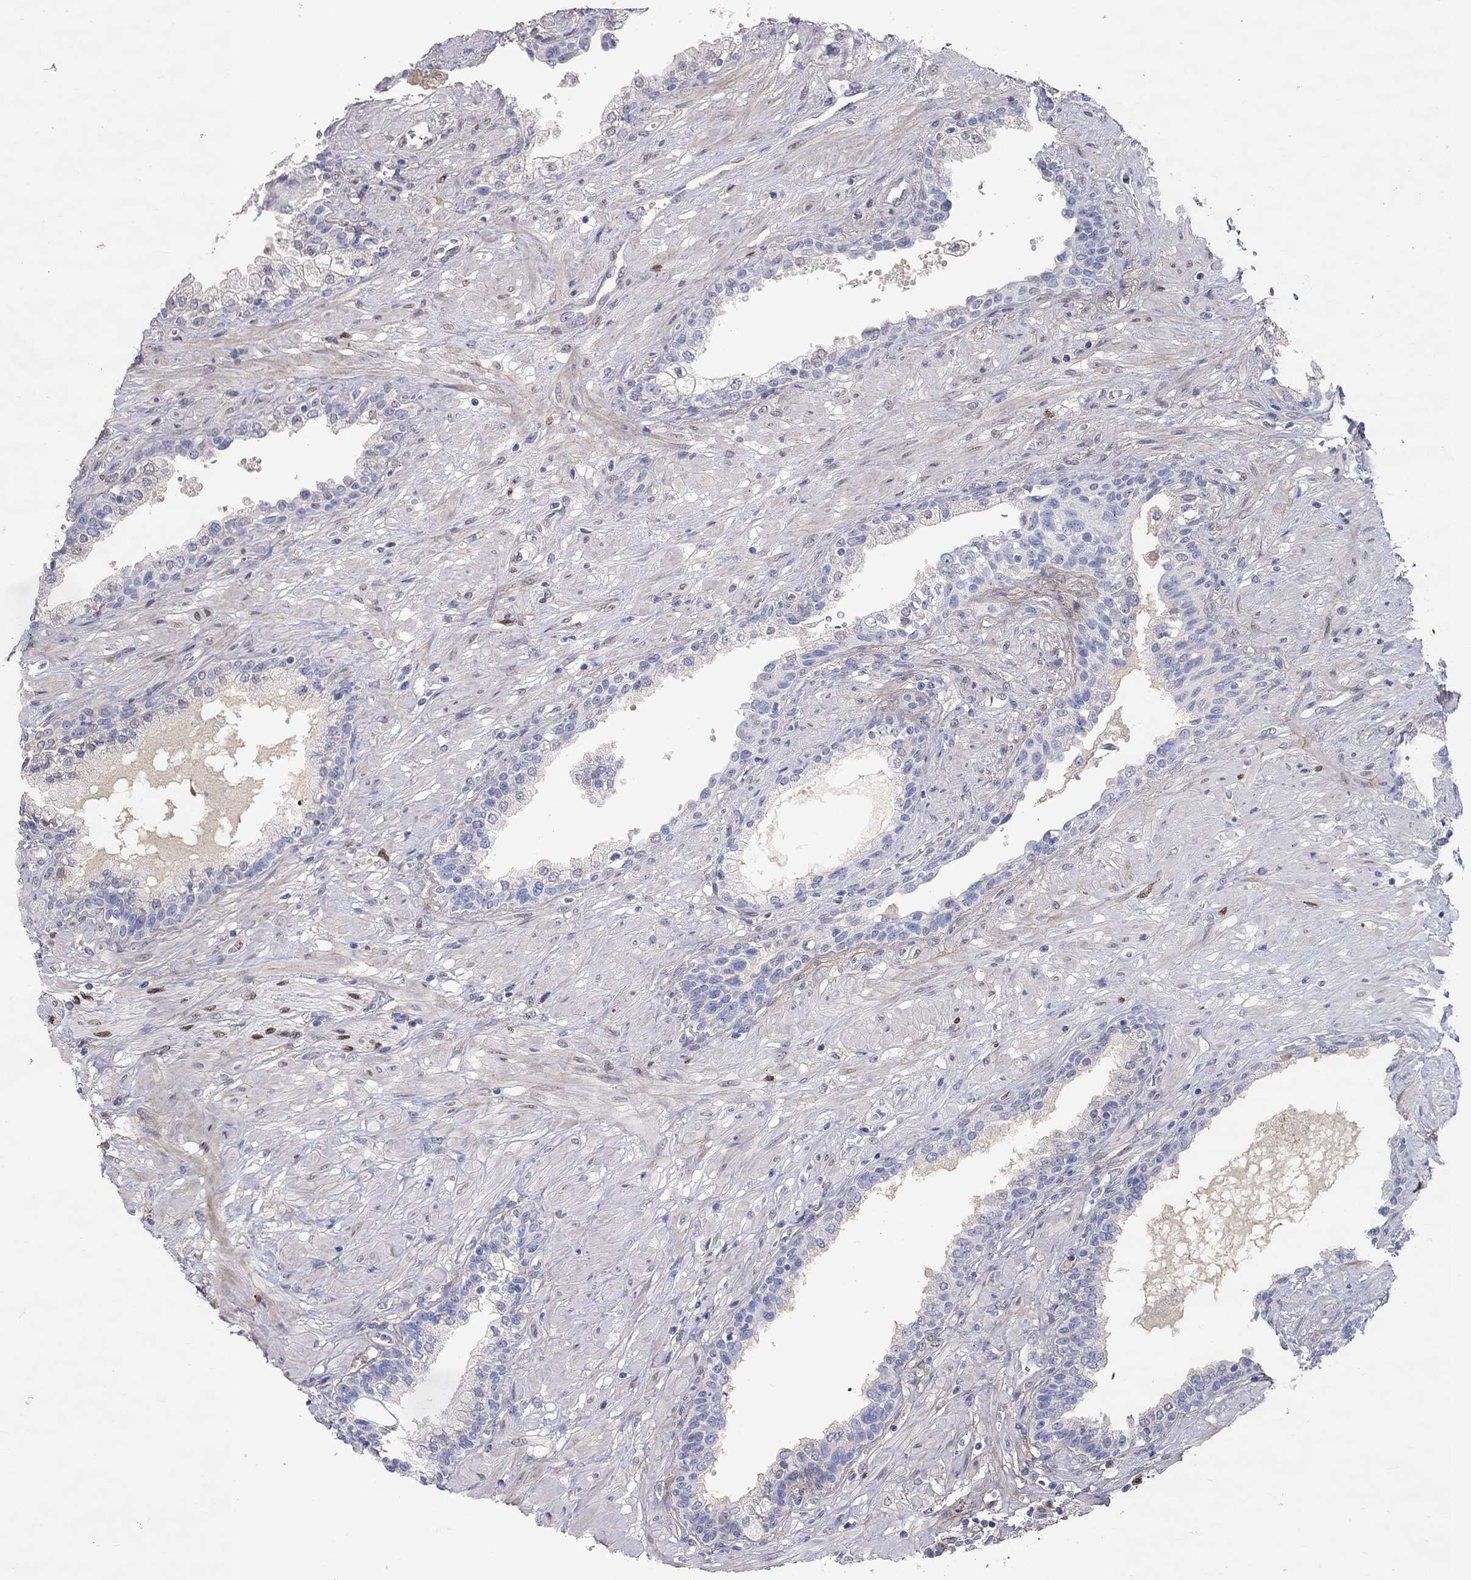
{"staining": {"intensity": "weak", "quantity": "<25%", "location": "cytoplasmic/membranous"}, "tissue": "prostate", "cell_type": "Glandular cells", "image_type": "normal", "snomed": [{"axis": "morphology", "description": "Normal tissue, NOS"}, {"axis": "topography", "description": "Prostate"}], "caption": "Glandular cells show no significant positivity in unremarkable prostate.", "gene": "FGF2", "patient": {"sex": "male", "age": 63}}